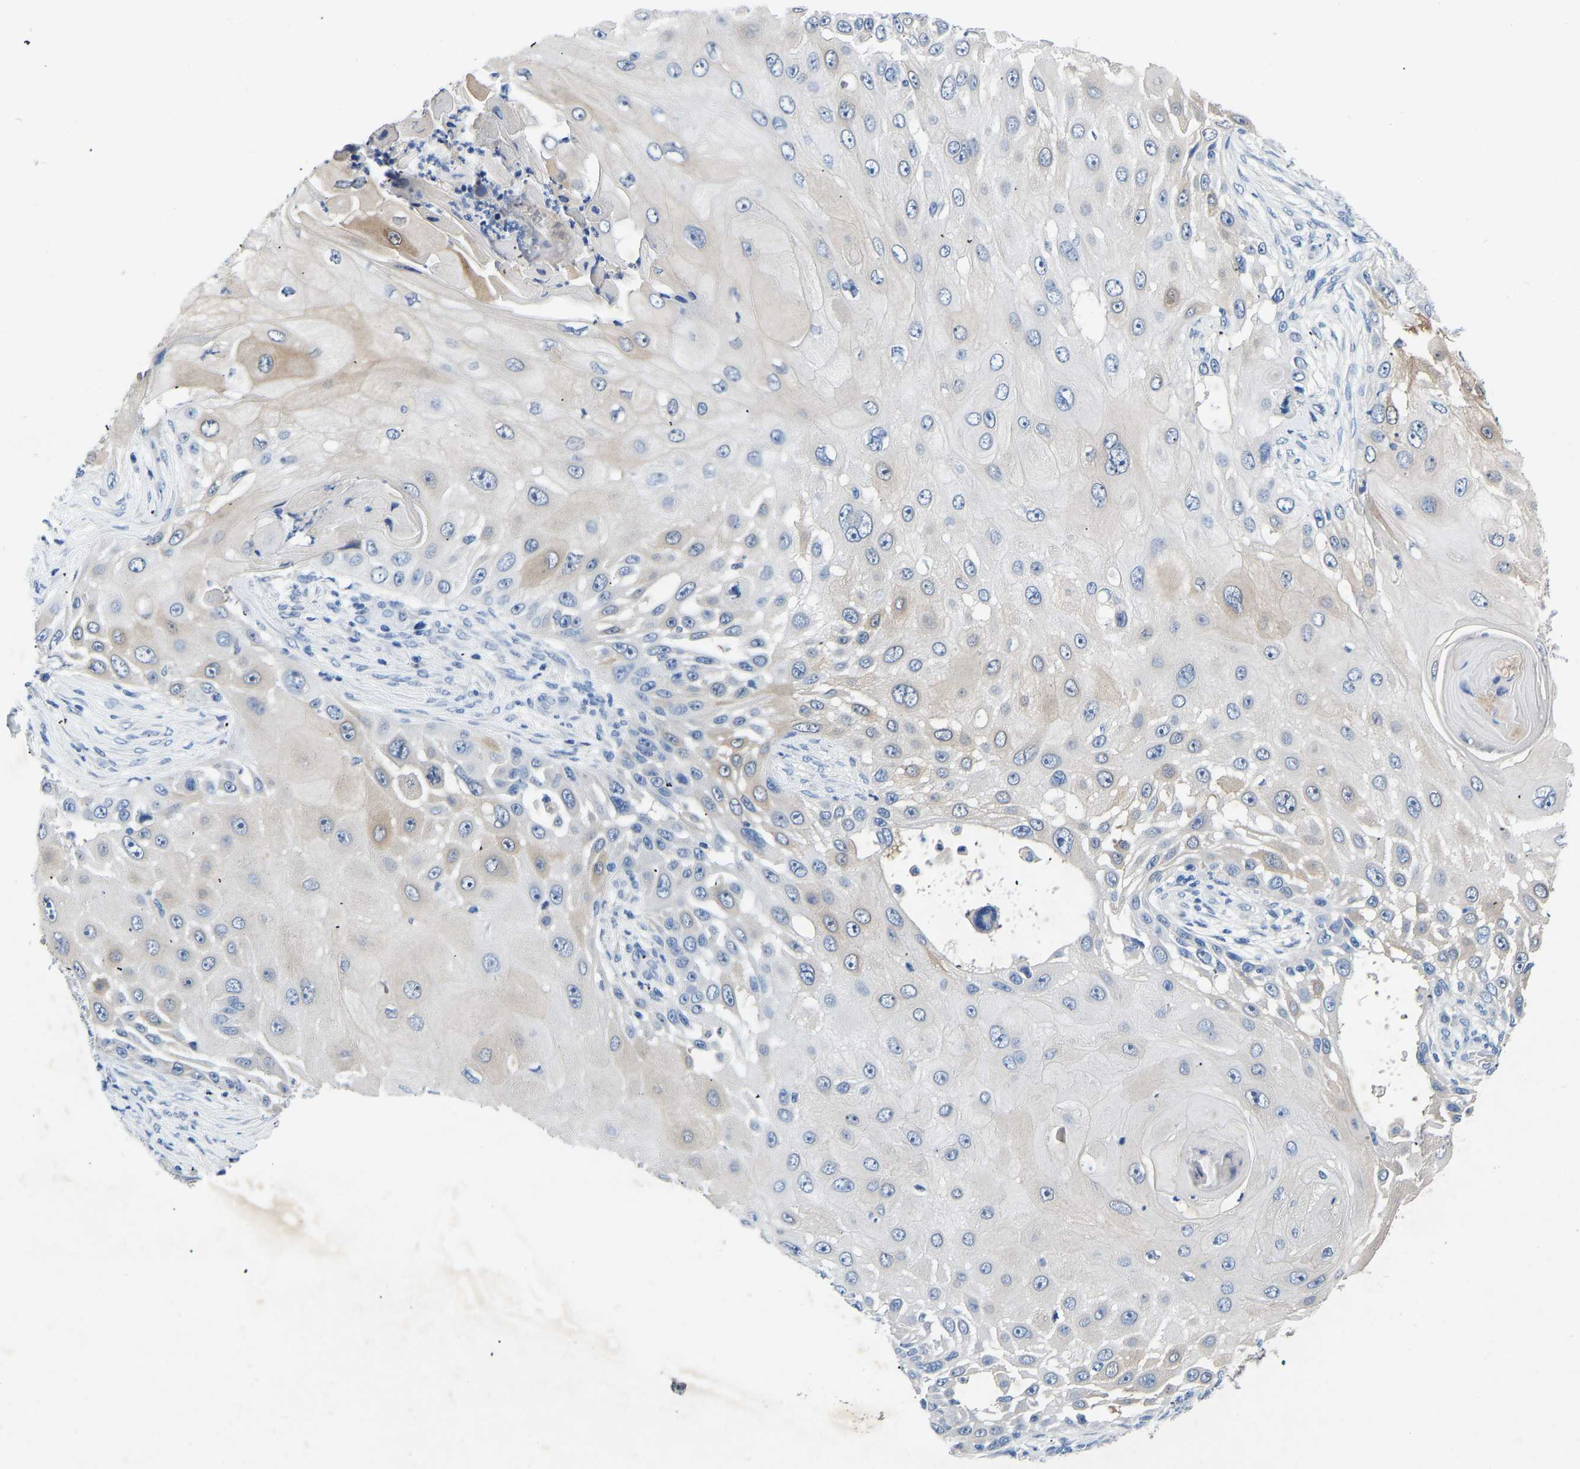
{"staining": {"intensity": "weak", "quantity": "25%-75%", "location": "cytoplasmic/membranous"}, "tissue": "skin cancer", "cell_type": "Tumor cells", "image_type": "cancer", "snomed": [{"axis": "morphology", "description": "Squamous cell carcinoma, NOS"}, {"axis": "topography", "description": "Skin"}], "caption": "High-magnification brightfield microscopy of skin cancer stained with DAB (3,3'-diaminobenzidine) (brown) and counterstained with hematoxylin (blue). tumor cells exhibit weak cytoplasmic/membranous staining is identified in approximately25%-75% of cells. The protein of interest is stained brown, and the nuclei are stained in blue (DAB (3,3'-diaminobenzidine) IHC with brightfield microscopy, high magnification).", "gene": "RBP1", "patient": {"sex": "female", "age": 44}}